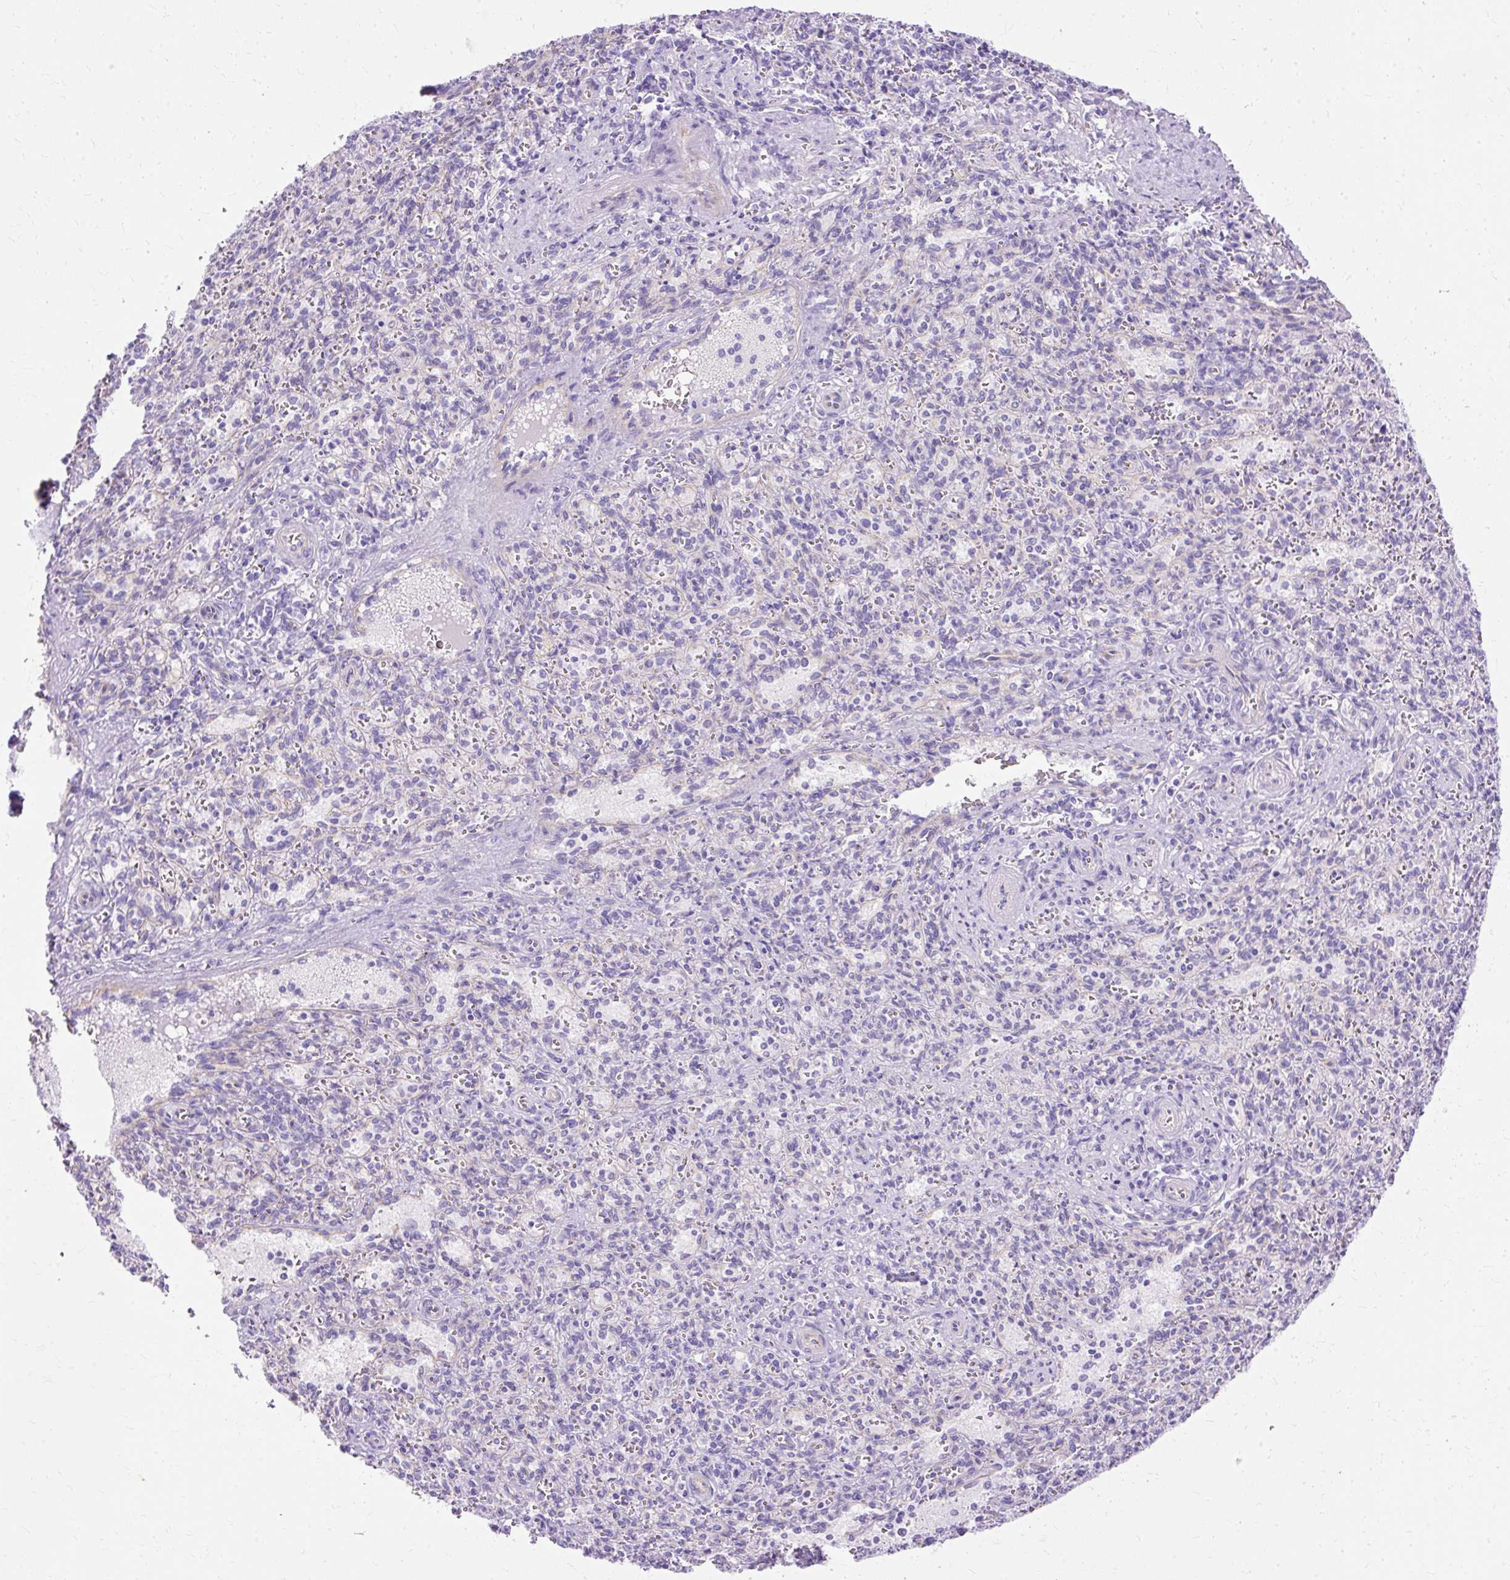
{"staining": {"intensity": "negative", "quantity": "none", "location": "none"}, "tissue": "spleen", "cell_type": "Cells in red pulp", "image_type": "normal", "snomed": [{"axis": "morphology", "description": "Normal tissue, NOS"}, {"axis": "topography", "description": "Spleen"}], "caption": "This is a micrograph of immunohistochemistry staining of normal spleen, which shows no positivity in cells in red pulp.", "gene": "MYO6", "patient": {"sex": "female", "age": 26}}